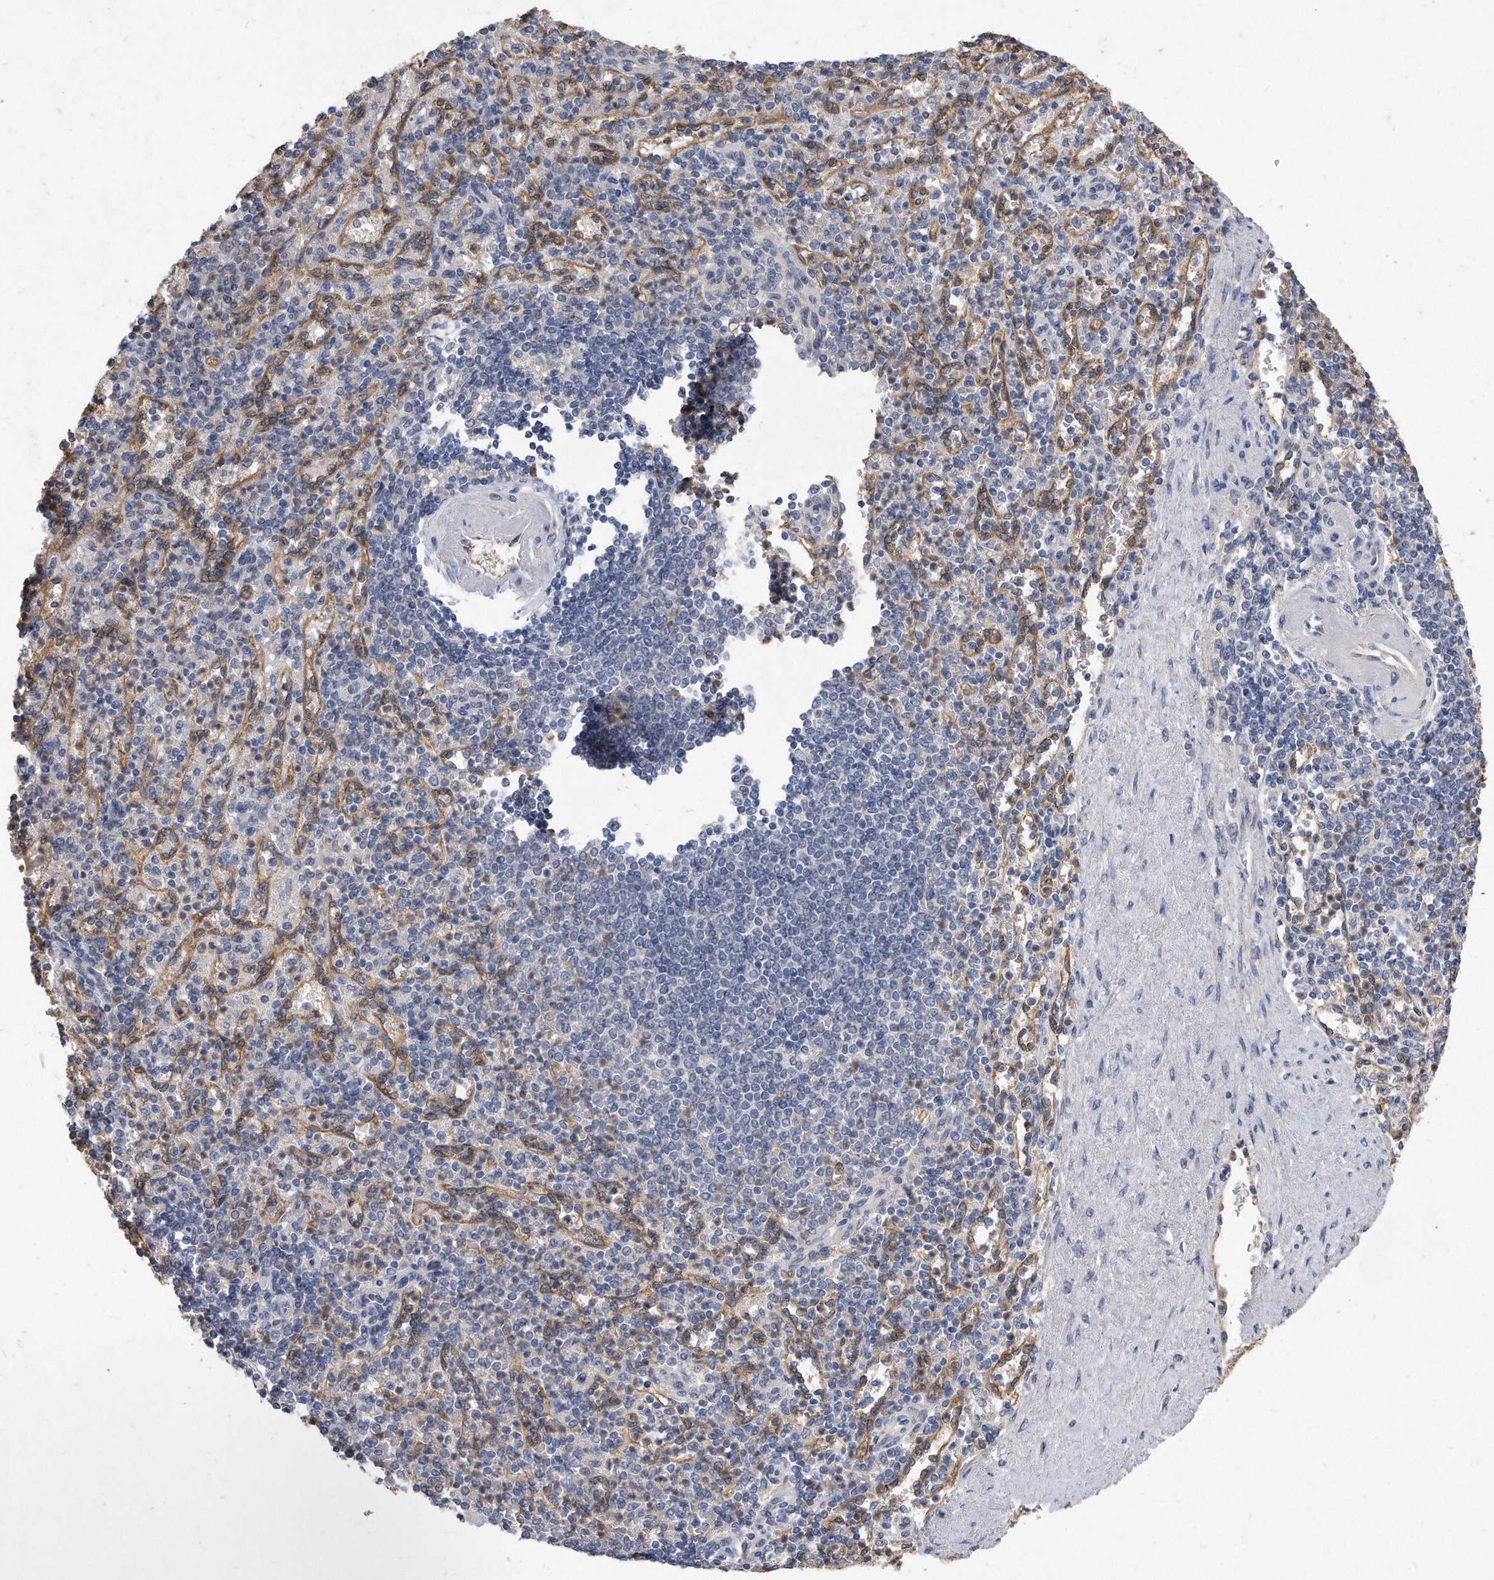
{"staining": {"intensity": "negative", "quantity": "none", "location": "none"}, "tissue": "spleen", "cell_type": "Cells in red pulp", "image_type": "normal", "snomed": [{"axis": "morphology", "description": "Normal tissue, NOS"}, {"axis": "topography", "description": "Spleen"}], "caption": "DAB (3,3'-diaminobenzidine) immunohistochemical staining of unremarkable human spleen demonstrates no significant positivity in cells in red pulp.", "gene": "HOMER3", "patient": {"sex": "female", "age": 74}}